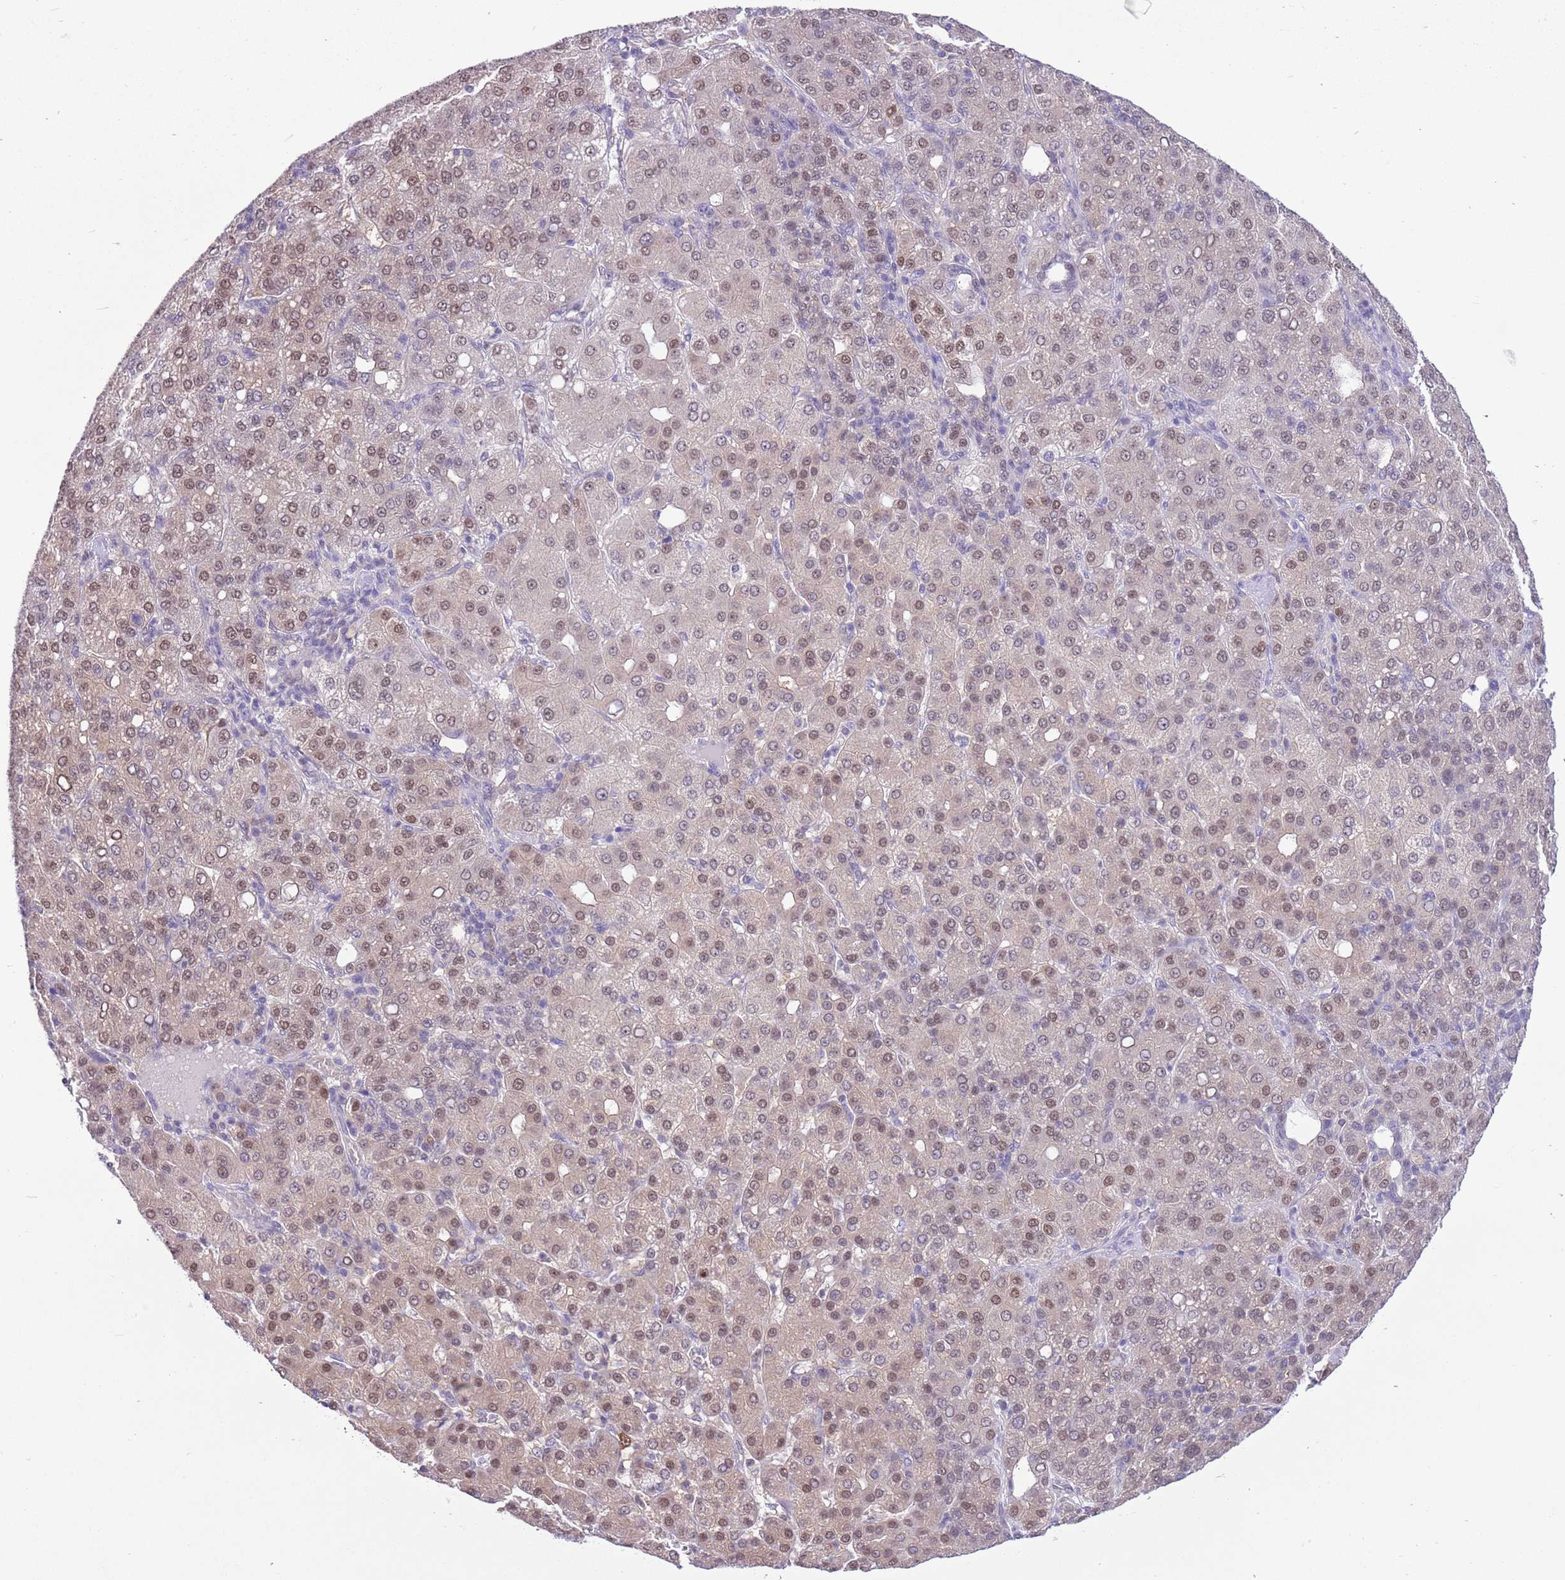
{"staining": {"intensity": "weak", "quantity": ">75%", "location": "nuclear"}, "tissue": "liver cancer", "cell_type": "Tumor cells", "image_type": "cancer", "snomed": [{"axis": "morphology", "description": "Carcinoma, Hepatocellular, NOS"}, {"axis": "topography", "description": "Liver"}], "caption": "IHC (DAB) staining of hepatocellular carcinoma (liver) reveals weak nuclear protein expression in approximately >75% of tumor cells.", "gene": "DDI2", "patient": {"sex": "male", "age": 65}}